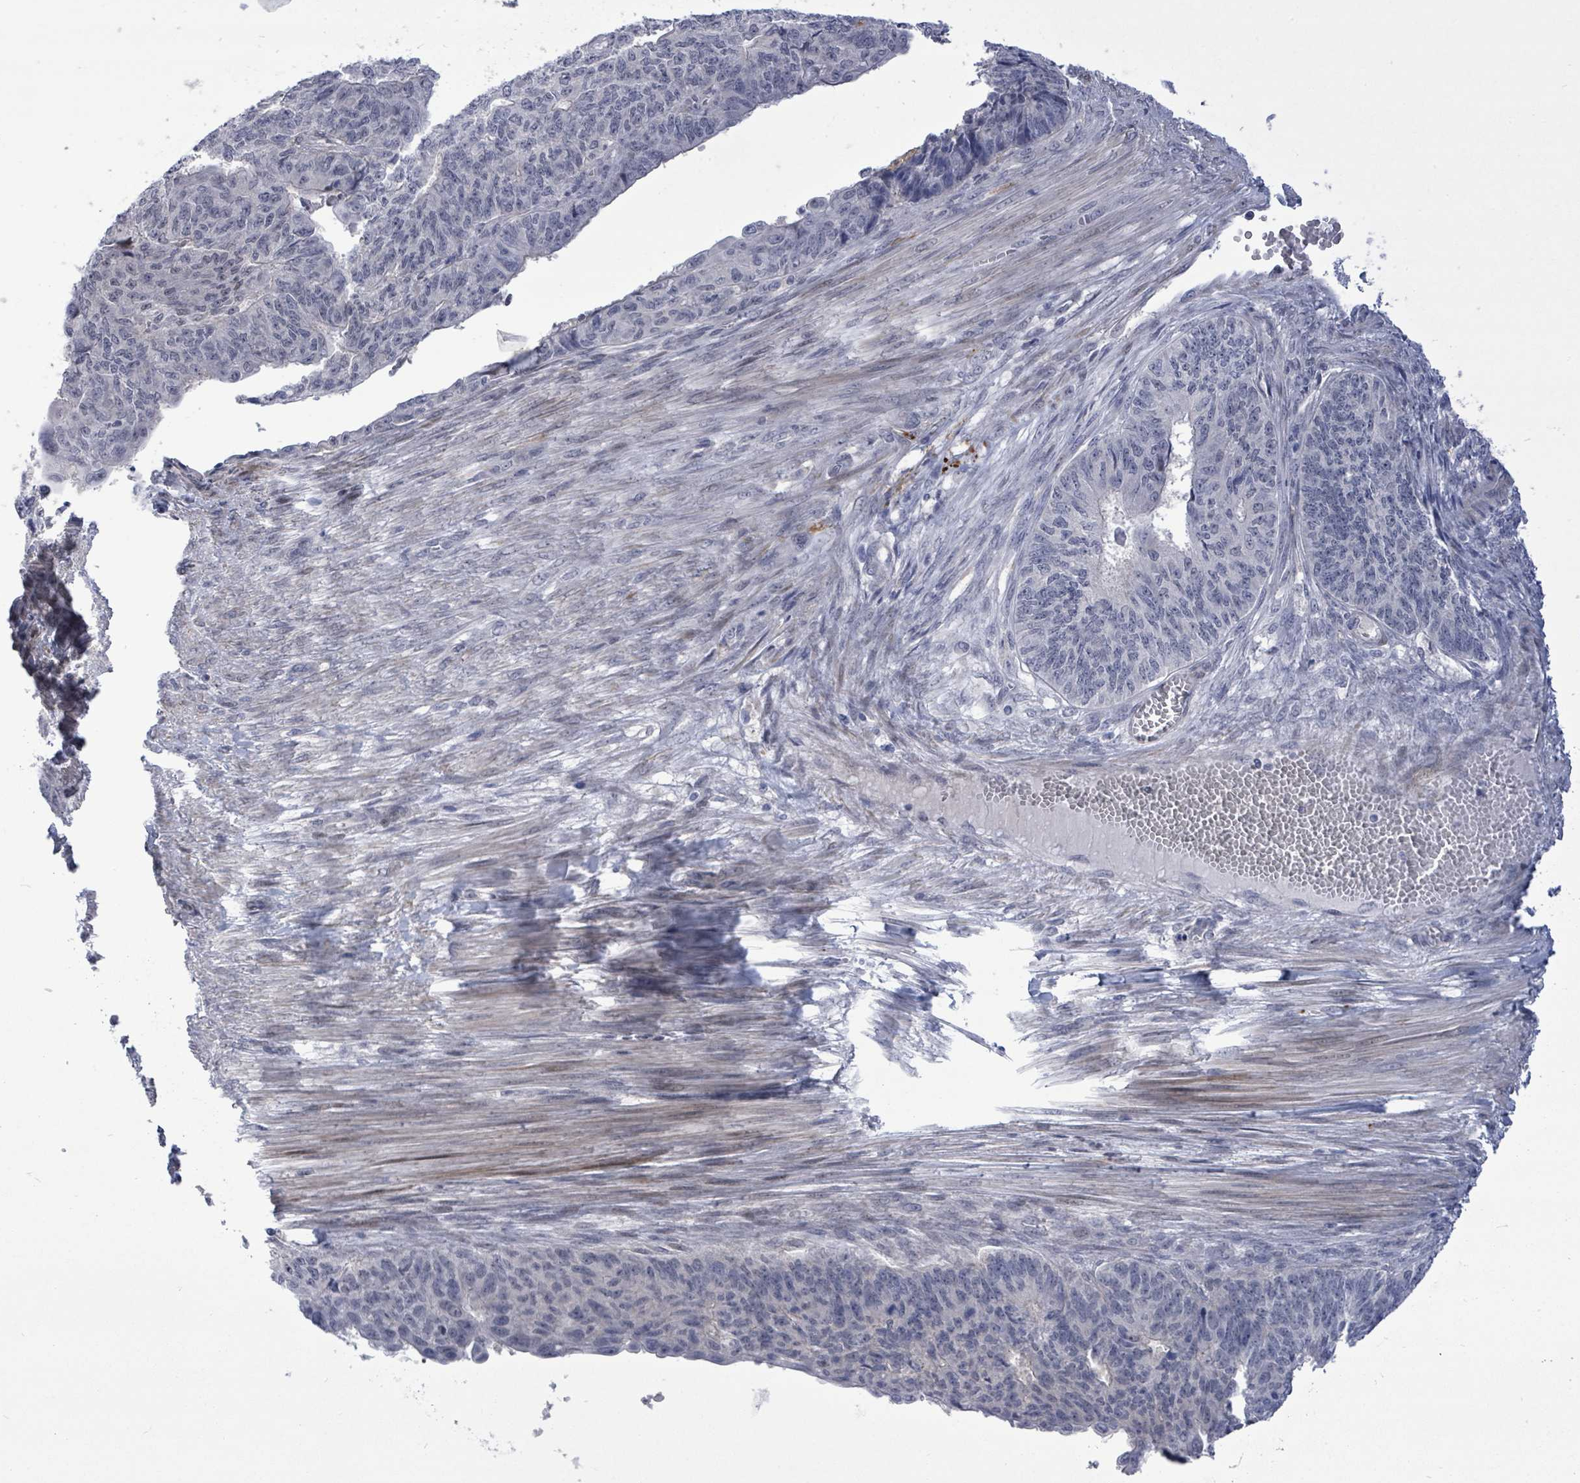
{"staining": {"intensity": "negative", "quantity": "none", "location": "none"}, "tissue": "endometrial cancer", "cell_type": "Tumor cells", "image_type": "cancer", "snomed": [{"axis": "morphology", "description": "Adenocarcinoma, NOS"}, {"axis": "topography", "description": "Endometrium"}], "caption": "Tumor cells are negative for protein expression in human endometrial cancer (adenocarcinoma).", "gene": "CT45A5", "patient": {"sex": "female", "age": 32}}